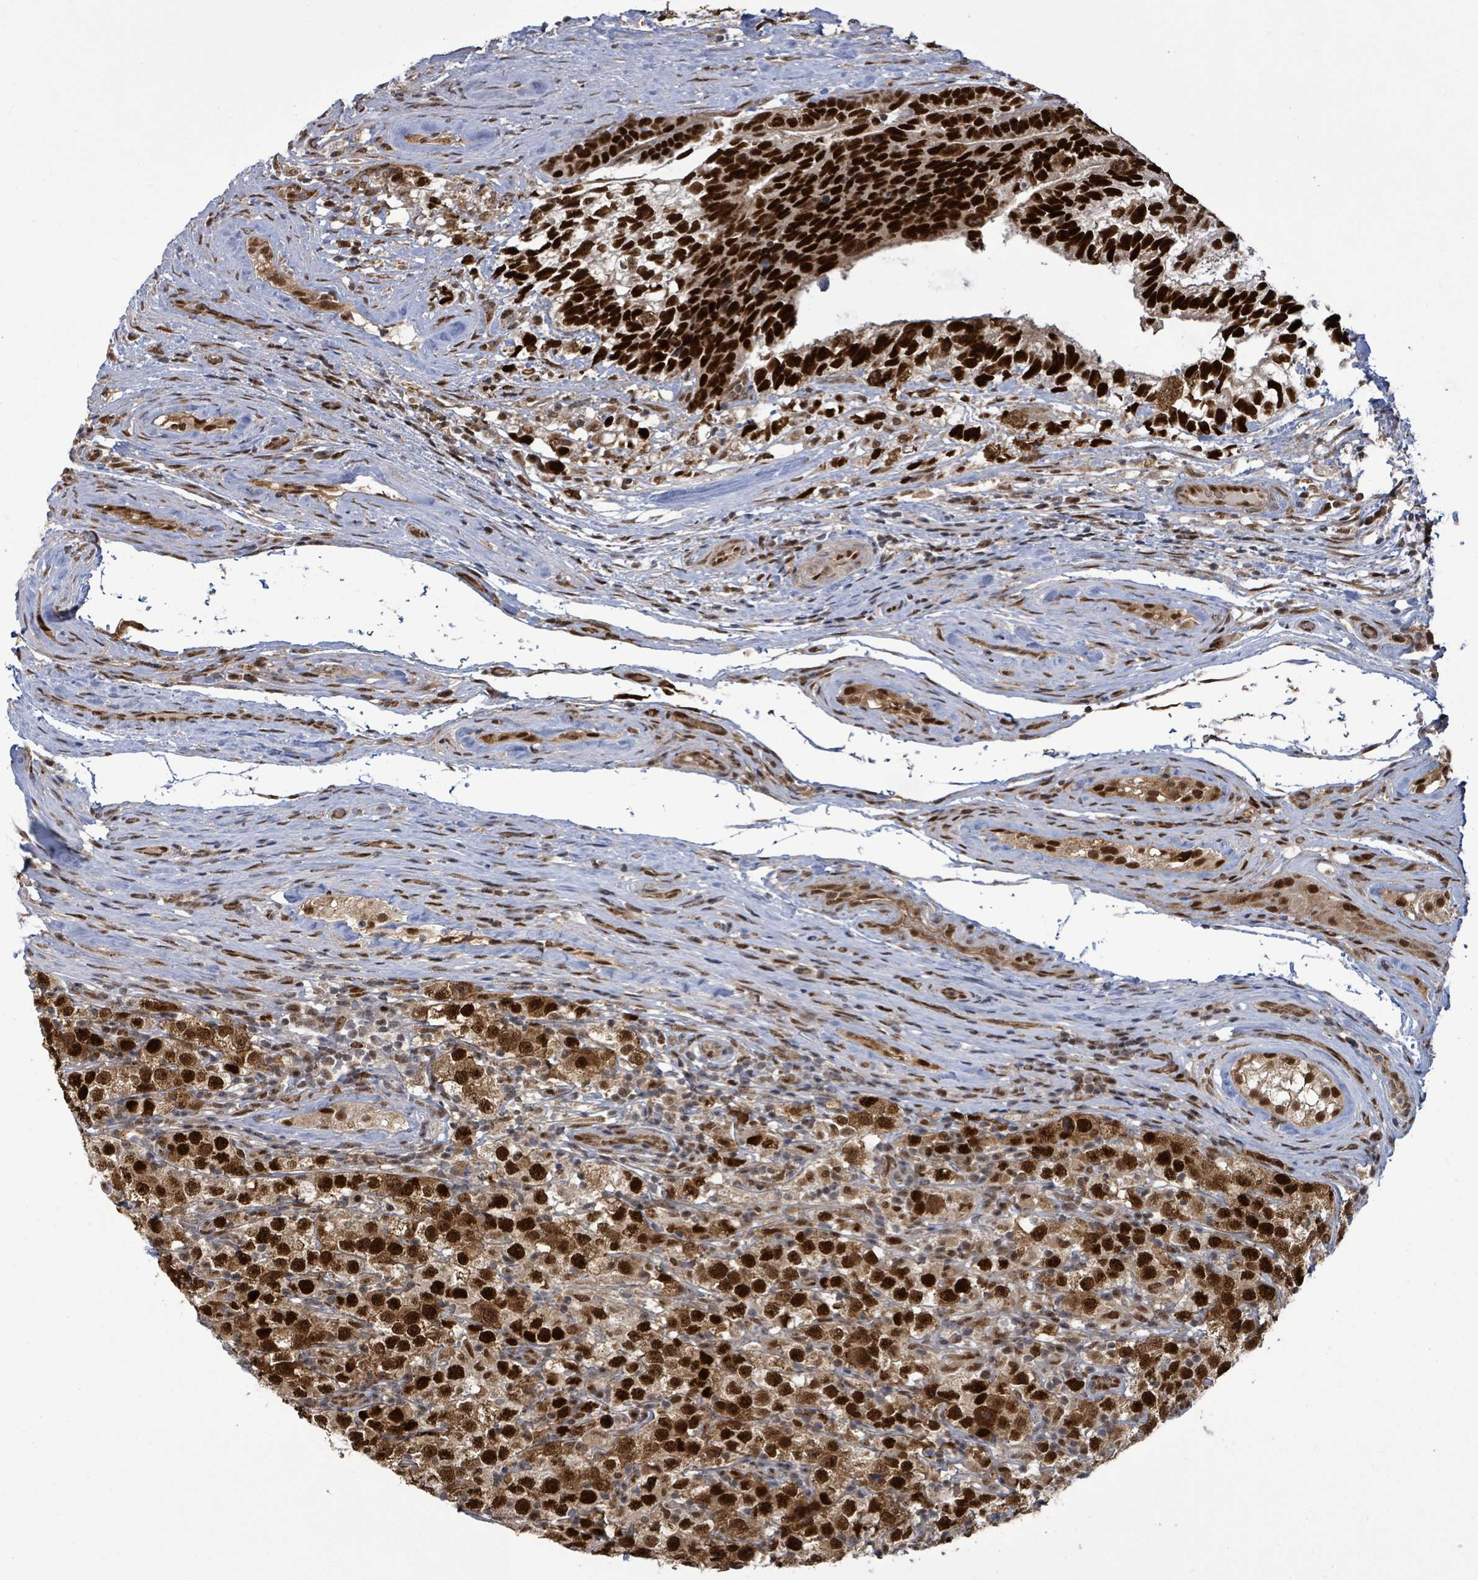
{"staining": {"intensity": "strong", "quantity": ">75%", "location": "nuclear"}, "tissue": "testis cancer", "cell_type": "Tumor cells", "image_type": "cancer", "snomed": [{"axis": "morphology", "description": "Seminoma, NOS"}, {"axis": "morphology", "description": "Carcinoma, Embryonal, NOS"}, {"axis": "topography", "description": "Testis"}], "caption": "IHC histopathology image of neoplastic tissue: testis cancer (embryonal carcinoma) stained using IHC demonstrates high levels of strong protein expression localized specifically in the nuclear of tumor cells, appearing as a nuclear brown color.", "gene": "PATZ1", "patient": {"sex": "male", "age": 41}}